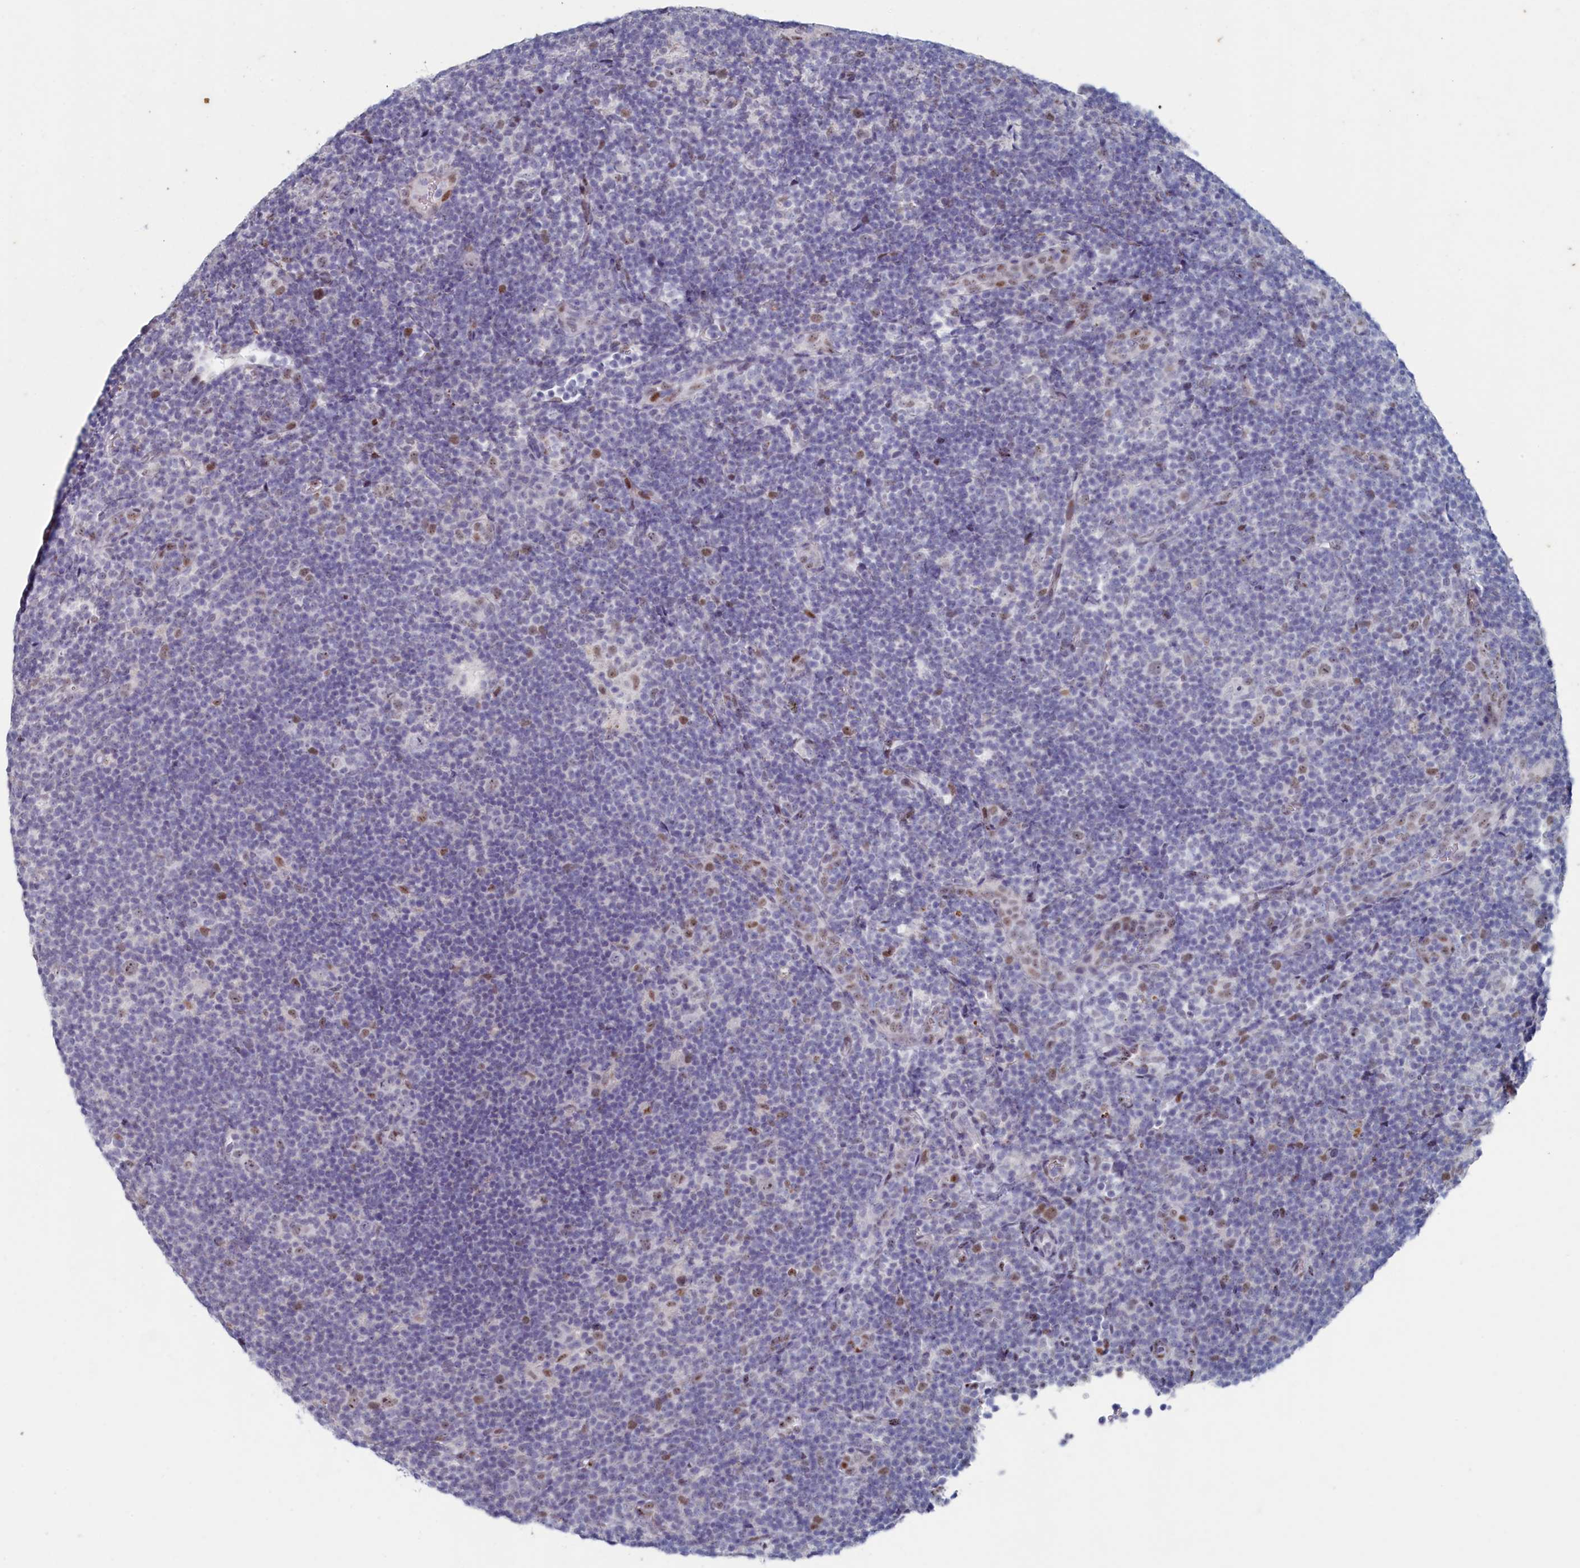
{"staining": {"intensity": "weak", "quantity": "25%-75%", "location": "nuclear"}, "tissue": "lymphoma", "cell_type": "Tumor cells", "image_type": "cancer", "snomed": [{"axis": "morphology", "description": "Hodgkin's disease, NOS"}, {"axis": "topography", "description": "Lymph node"}], "caption": "Weak nuclear staining is identified in about 25%-75% of tumor cells in lymphoma.", "gene": "WDR76", "patient": {"sex": "female", "age": 57}}